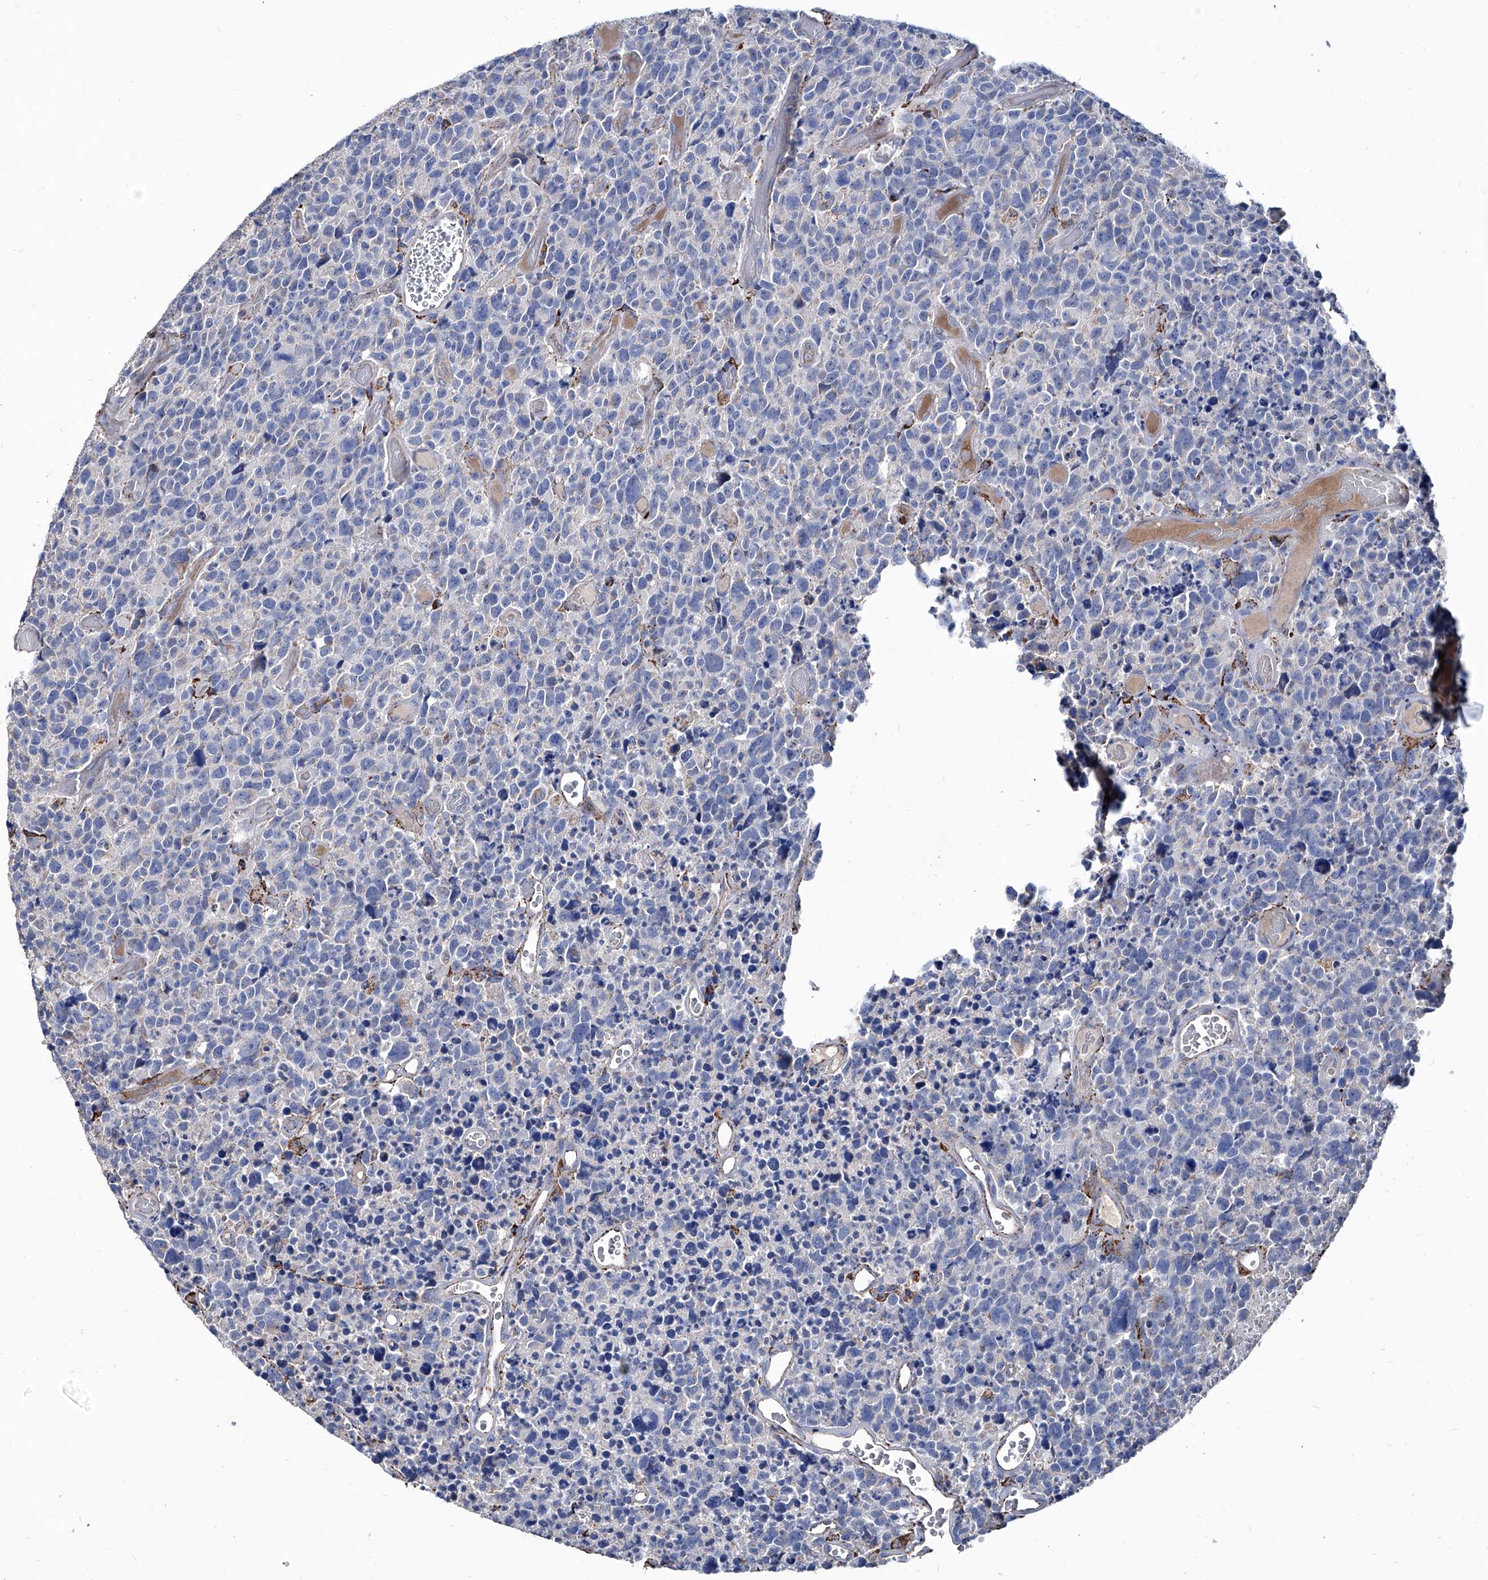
{"staining": {"intensity": "negative", "quantity": "none", "location": "none"}, "tissue": "glioma", "cell_type": "Tumor cells", "image_type": "cancer", "snomed": [{"axis": "morphology", "description": "Glioma, malignant, High grade"}, {"axis": "topography", "description": "Brain"}], "caption": "High-grade glioma (malignant) was stained to show a protein in brown. There is no significant staining in tumor cells.", "gene": "NHS", "patient": {"sex": "male", "age": 69}}